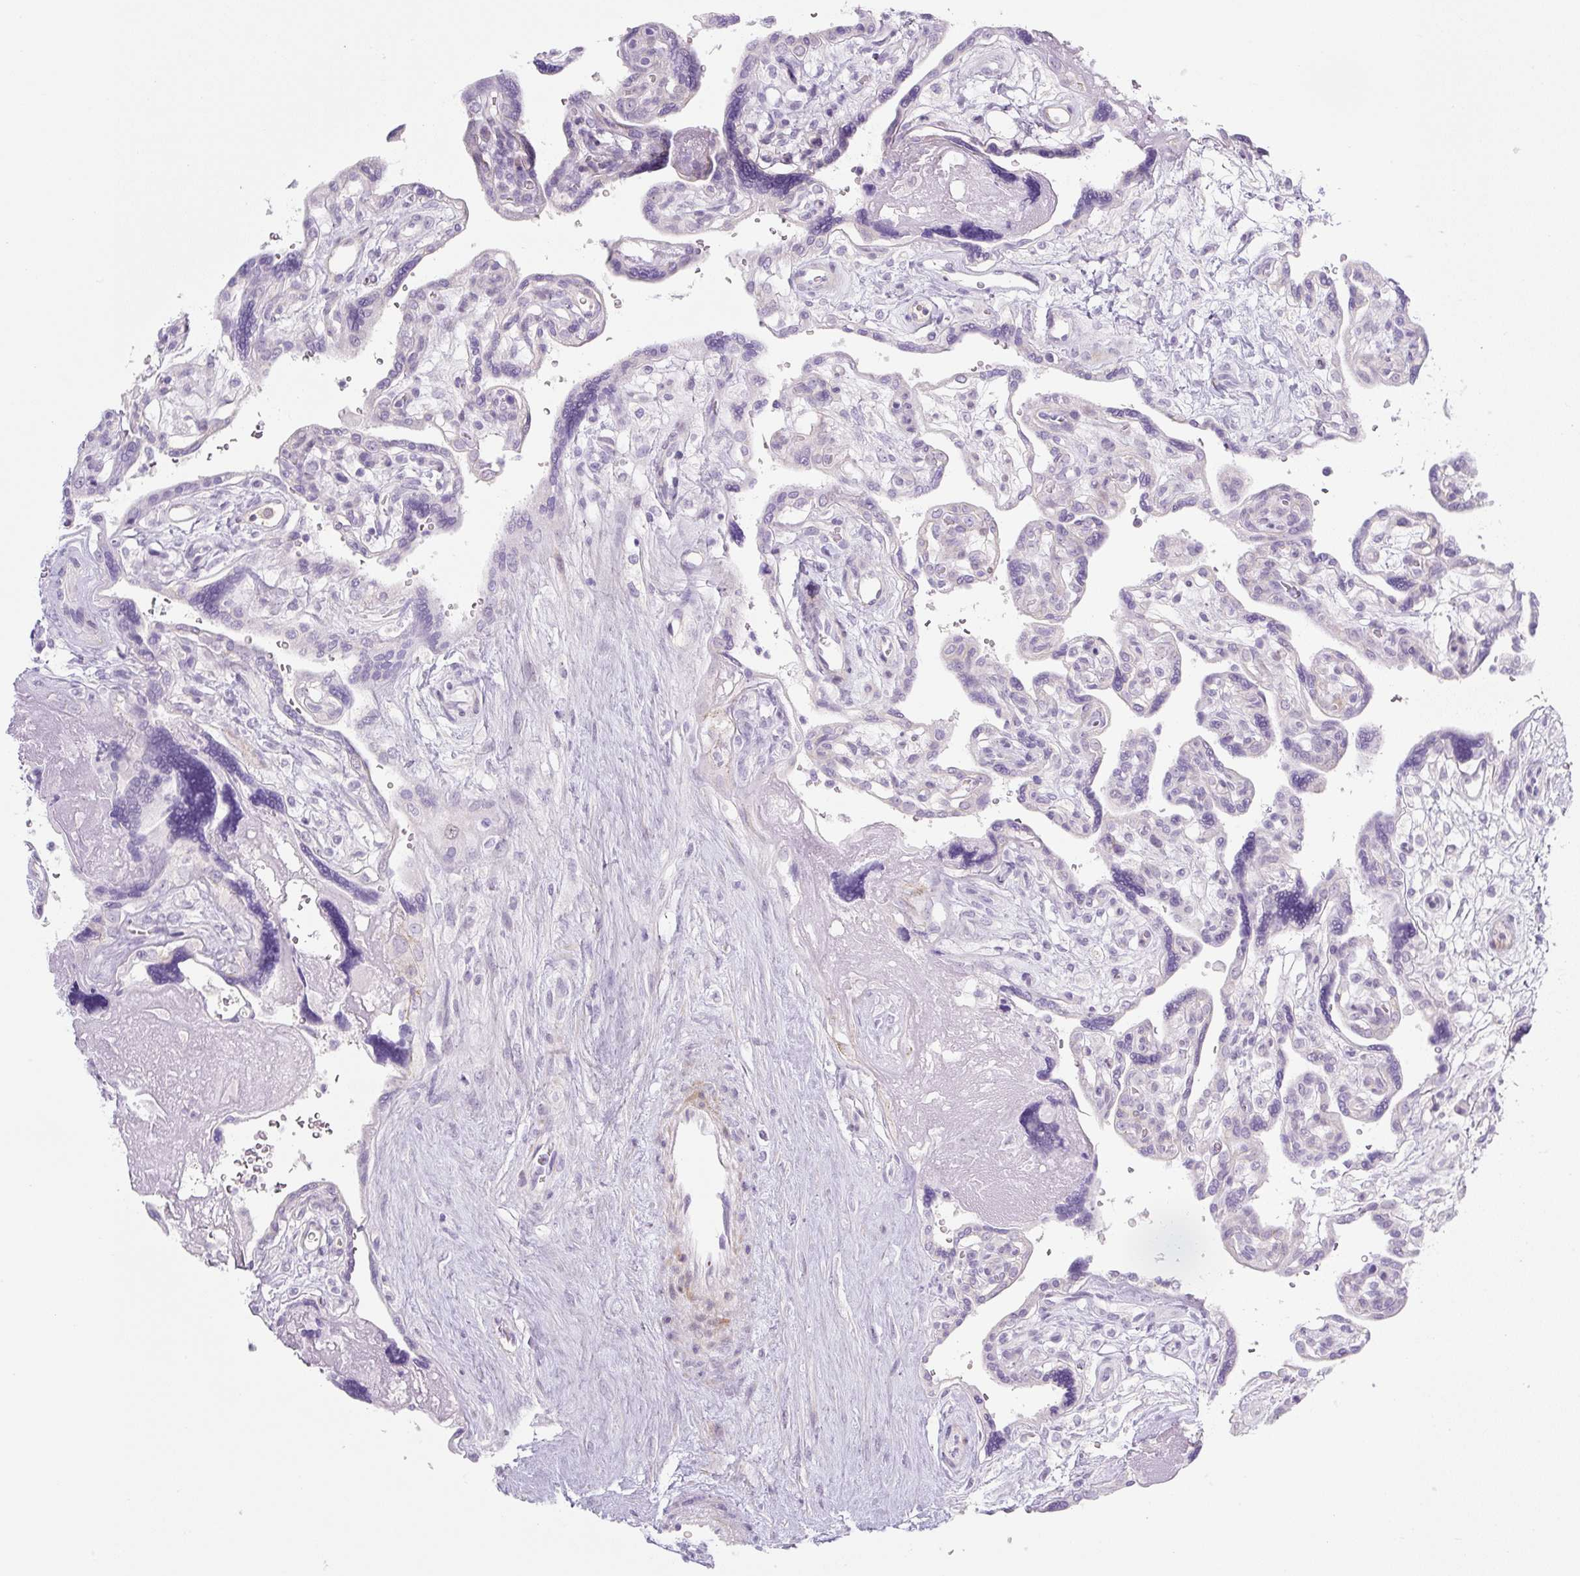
{"staining": {"intensity": "negative", "quantity": "none", "location": "none"}, "tissue": "placenta", "cell_type": "Decidual cells", "image_type": "normal", "snomed": [{"axis": "morphology", "description": "Normal tissue, NOS"}, {"axis": "topography", "description": "Placenta"}], "caption": "IHC of unremarkable human placenta displays no positivity in decidual cells. Brightfield microscopy of immunohistochemistry (IHC) stained with DAB (3,3'-diaminobenzidine) (brown) and hematoxylin (blue), captured at high magnification.", "gene": "PRM1", "patient": {"sex": "female", "age": 39}}